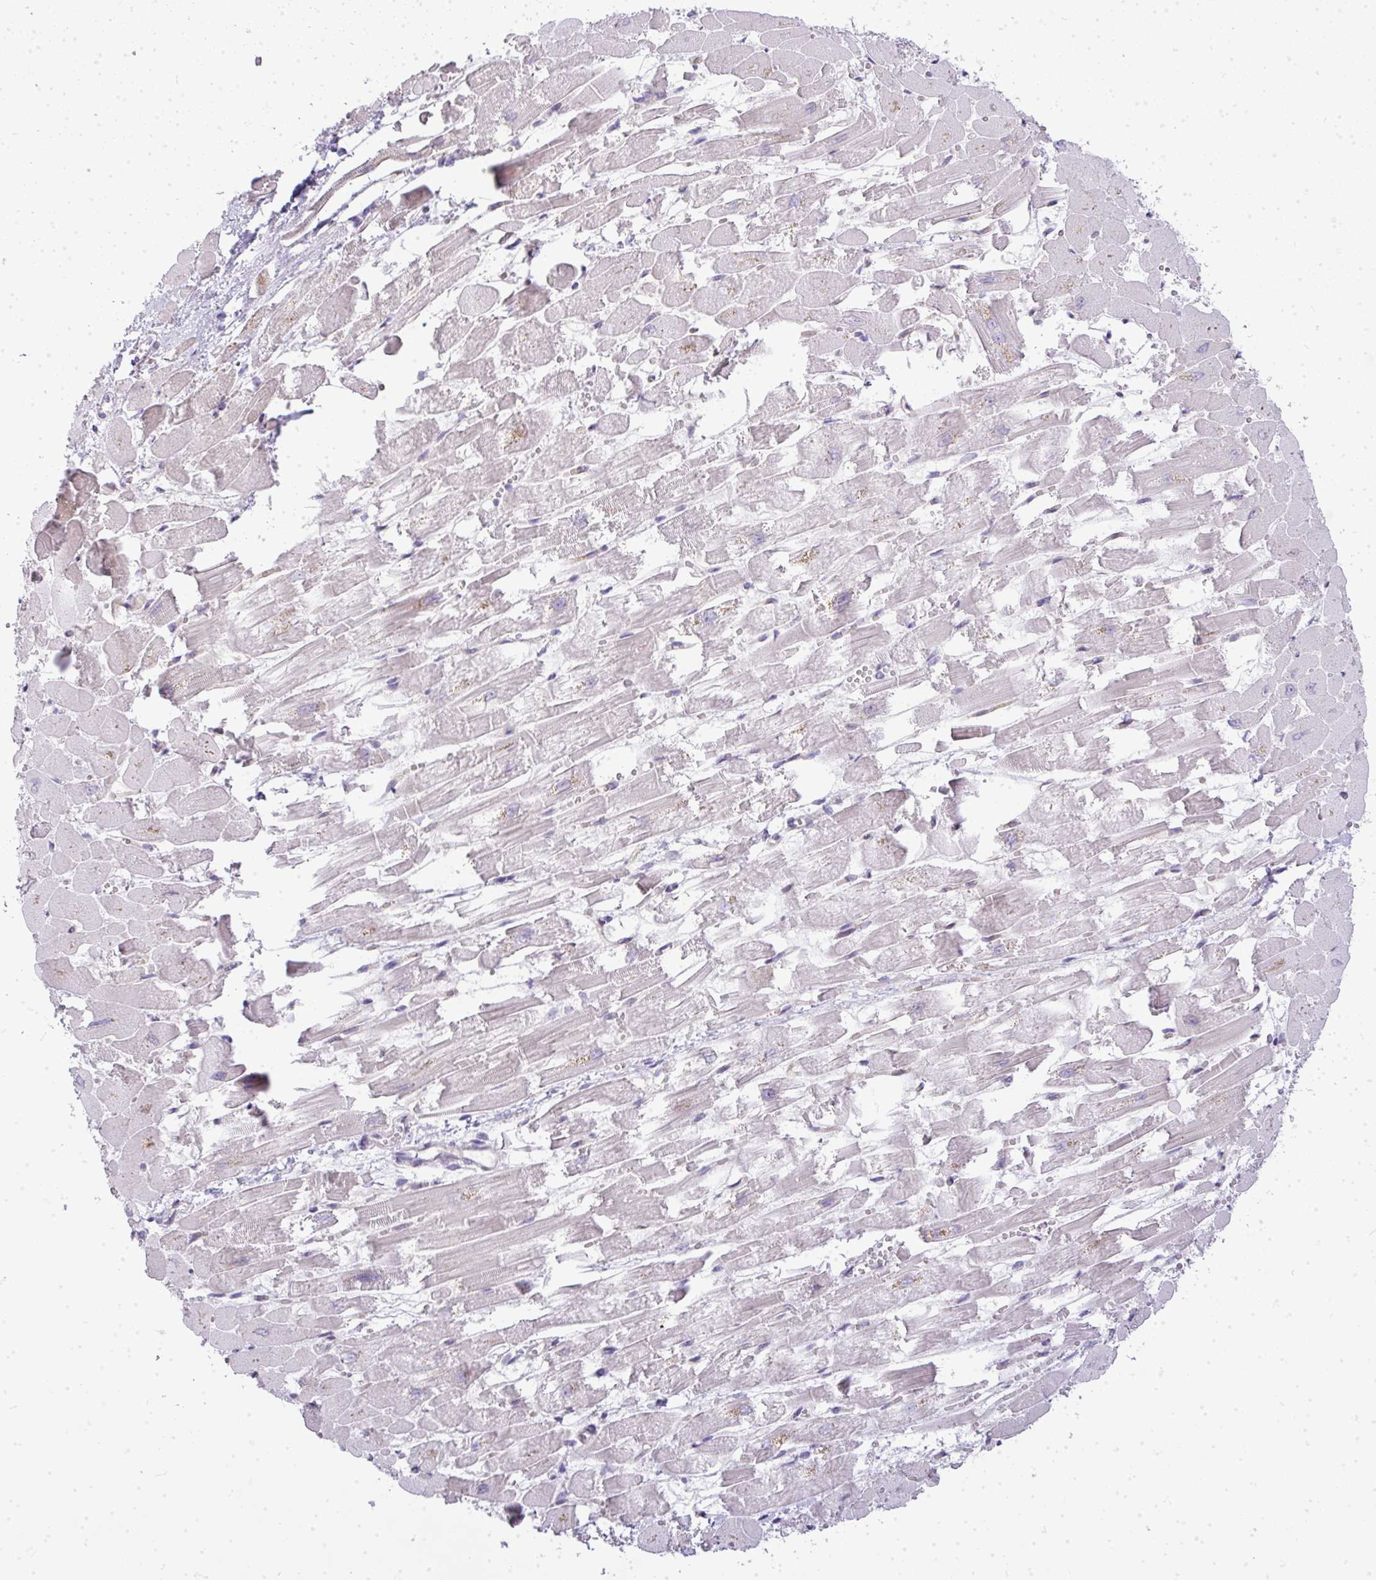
{"staining": {"intensity": "negative", "quantity": "none", "location": "none"}, "tissue": "heart muscle", "cell_type": "Cardiomyocytes", "image_type": "normal", "snomed": [{"axis": "morphology", "description": "Normal tissue, NOS"}, {"axis": "topography", "description": "Heart"}], "caption": "Histopathology image shows no protein positivity in cardiomyocytes of unremarkable heart muscle.", "gene": "LIPE", "patient": {"sex": "female", "age": 52}}